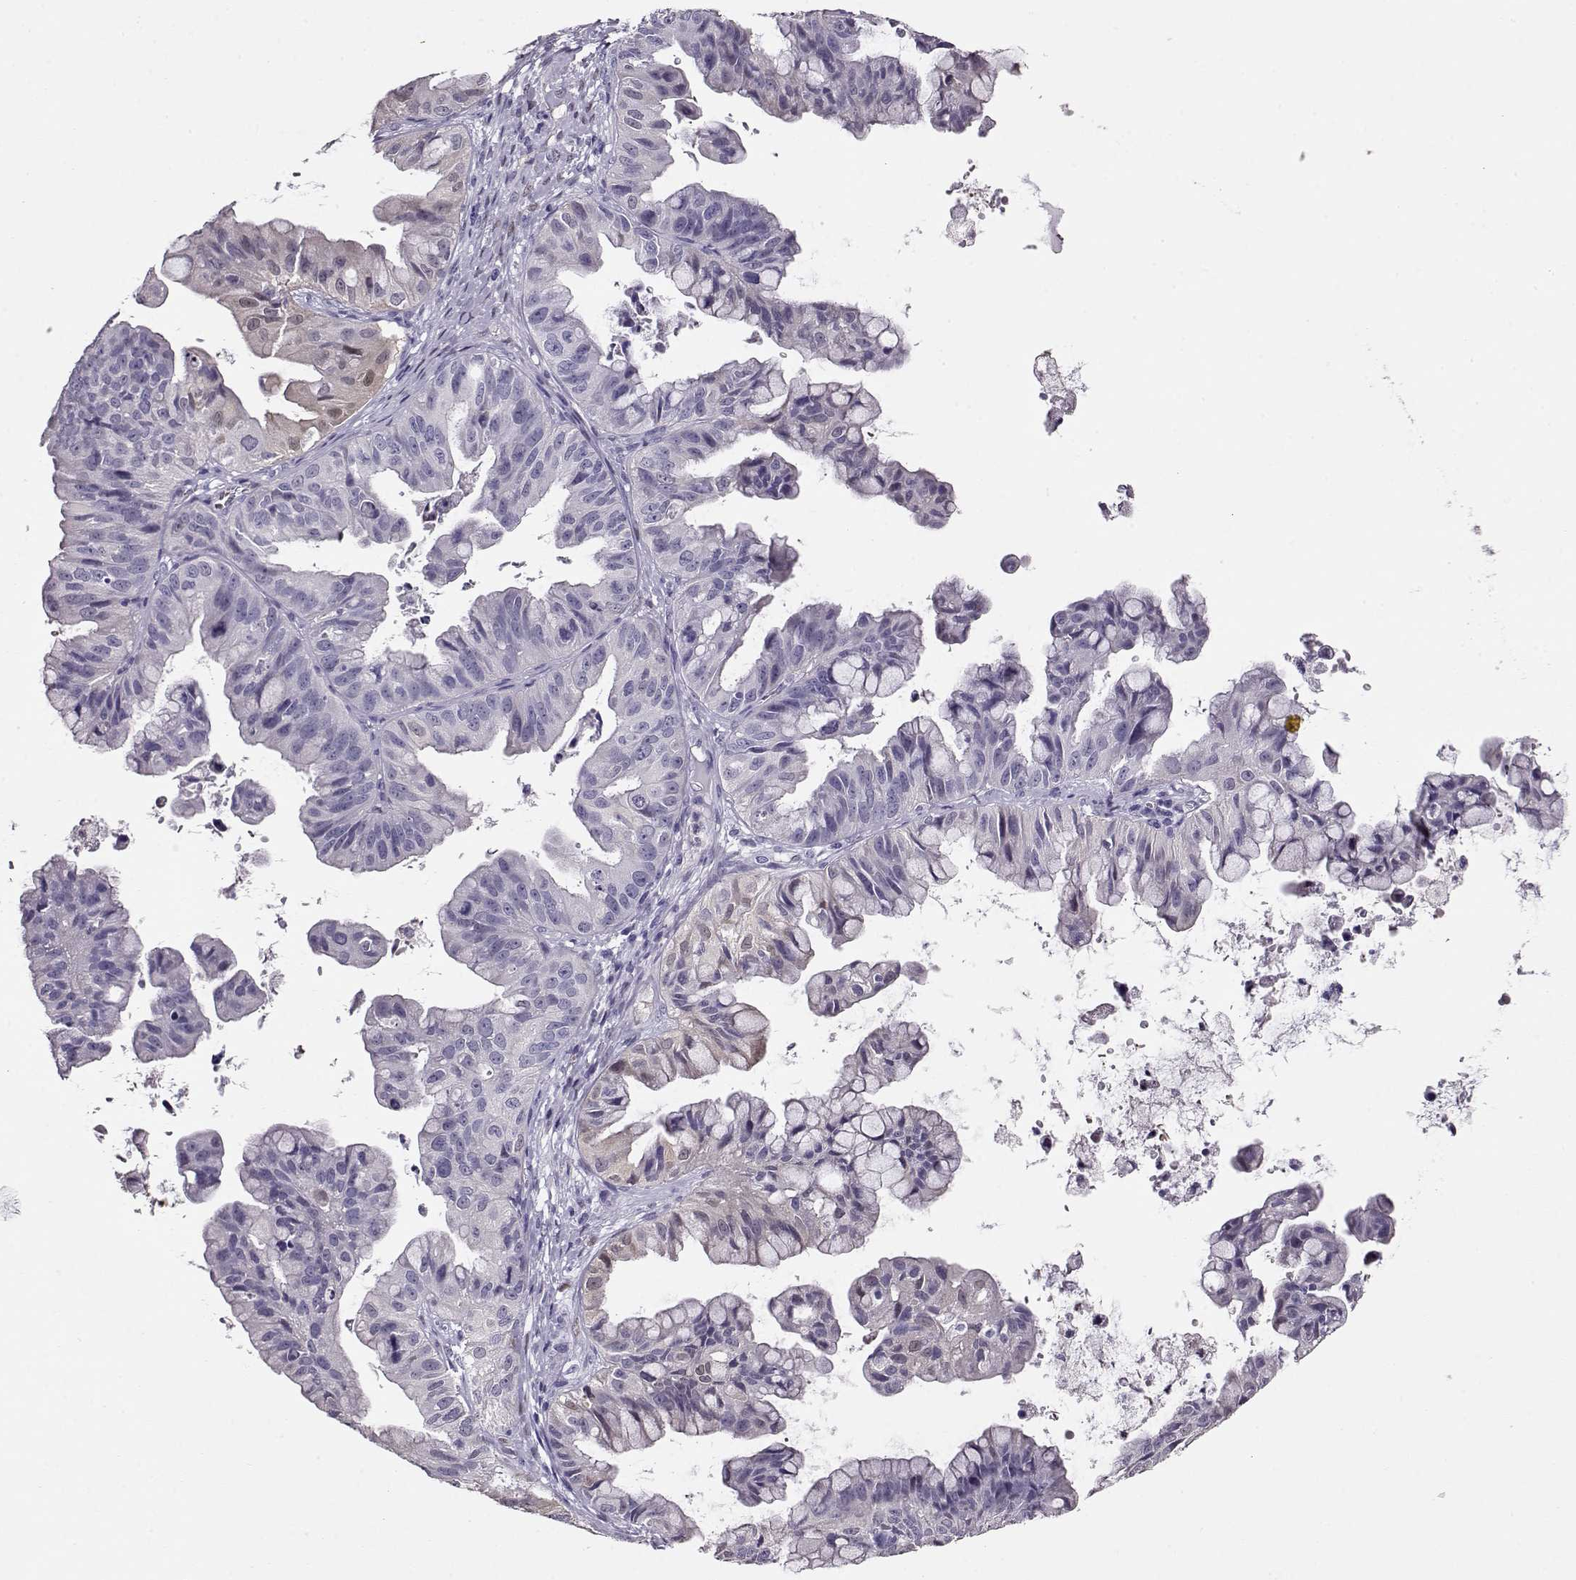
{"staining": {"intensity": "negative", "quantity": "none", "location": "none"}, "tissue": "ovarian cancer", "cell_type": "Tumor cells", "image_type": "cancer", "snomed": [{"axis": "morphology", "description": "Cystadenocarcinoma, mucinous, NOS"}, {"axis": "topography", "description": "Ovary"}], "caption": "A histopathology image of human ovarian mucinous cystadenocarcinoma is negative for staining in tumor cells.", "gene": "CCR8", "patient": {"sex": "female", "age": 76}}